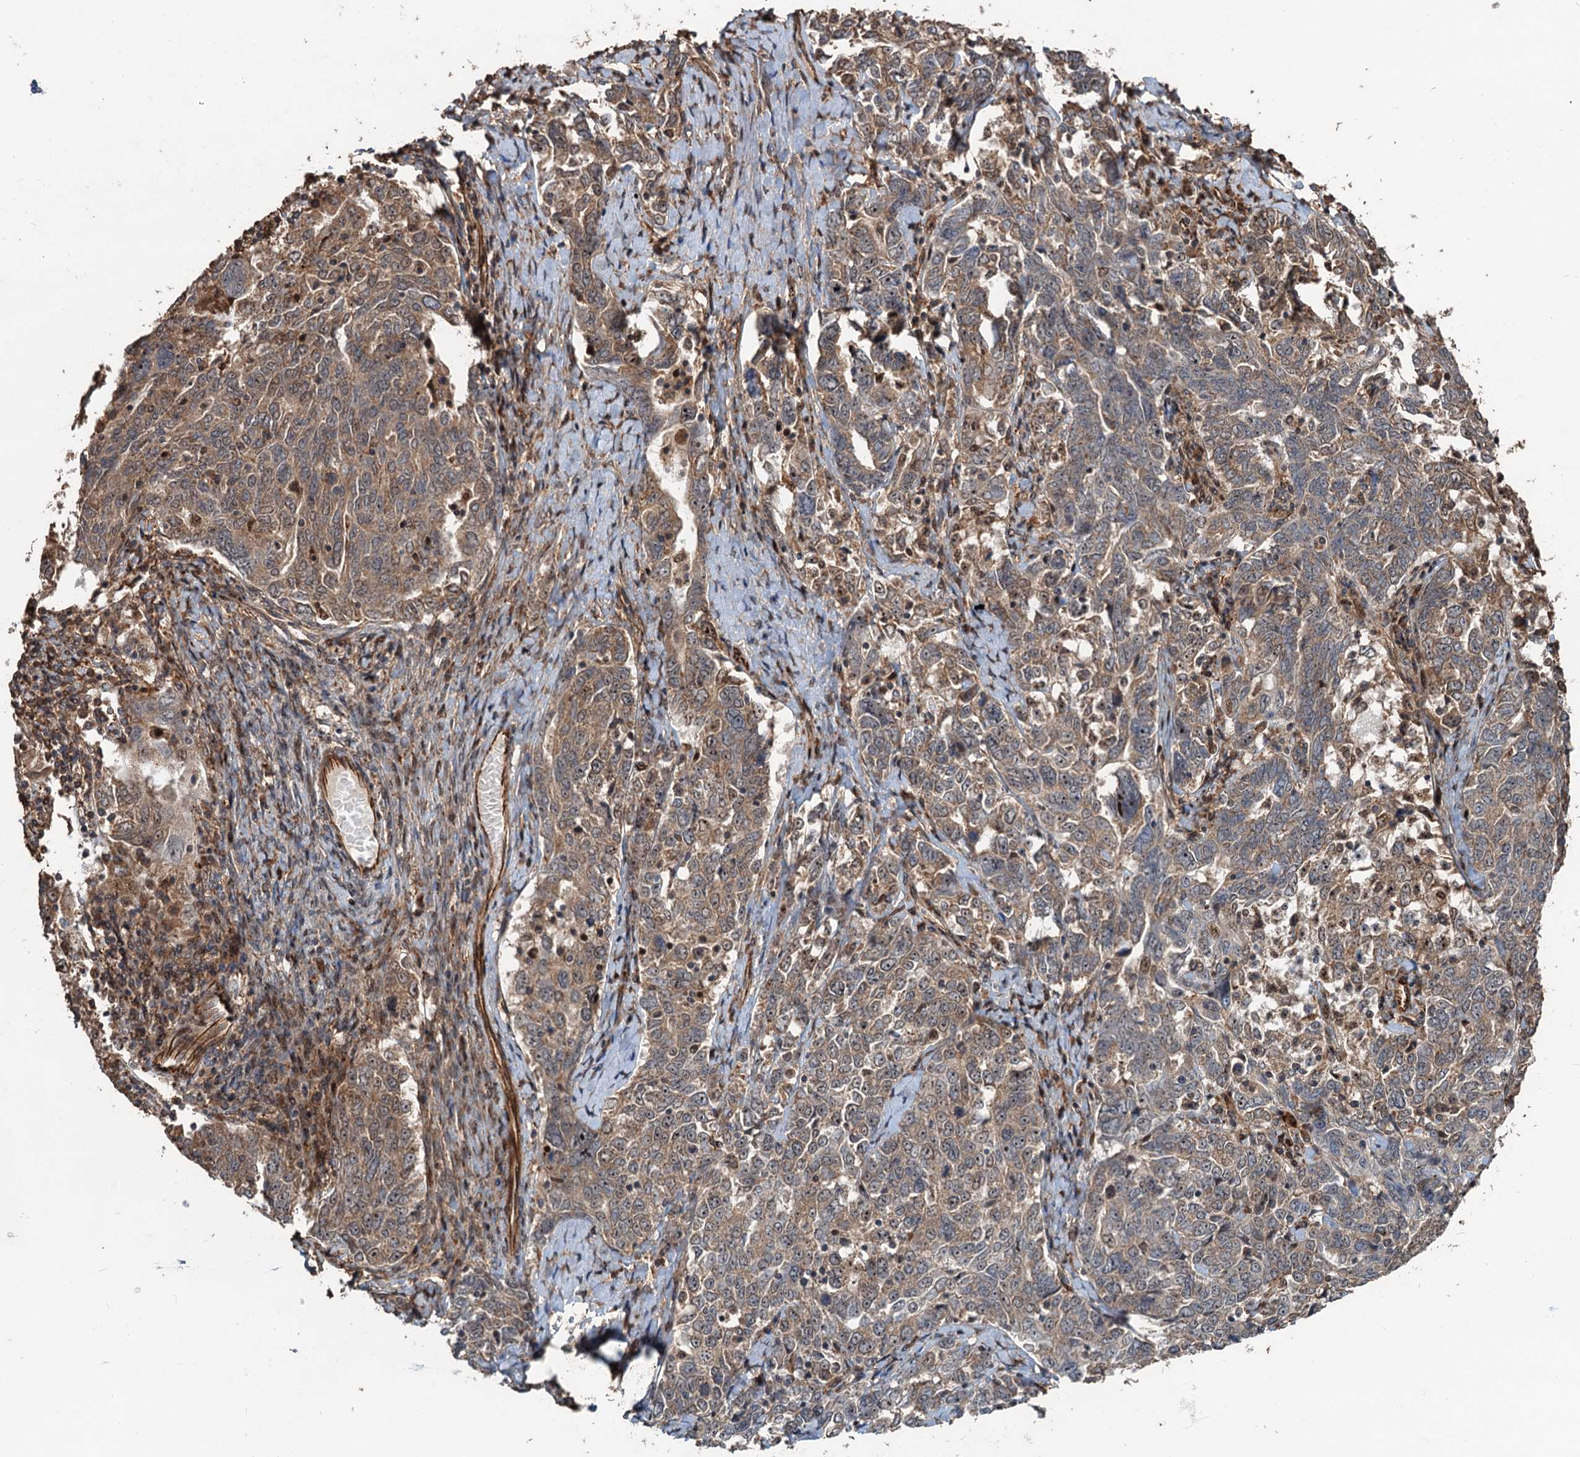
{"staining": {"intensity": "weak", "quantity": ">75%", "location": "cytoplasmic/membranous,nuclear"}, "tissue": "ovarian cancer", "cell_type": "Tumor cells", "image_type": "cancer", "snomed": [{"axis": "morphology", "description": "Carcinoma, endometroid"}, {"axis": "topography", "description": "Ovary"}], "caption": "Ovarian endometroid carcinoma stained with a protein marker shows weak staining in tumor cells.", "gene": "TMA16", "patient": {"sex": "female", "age": 62}}